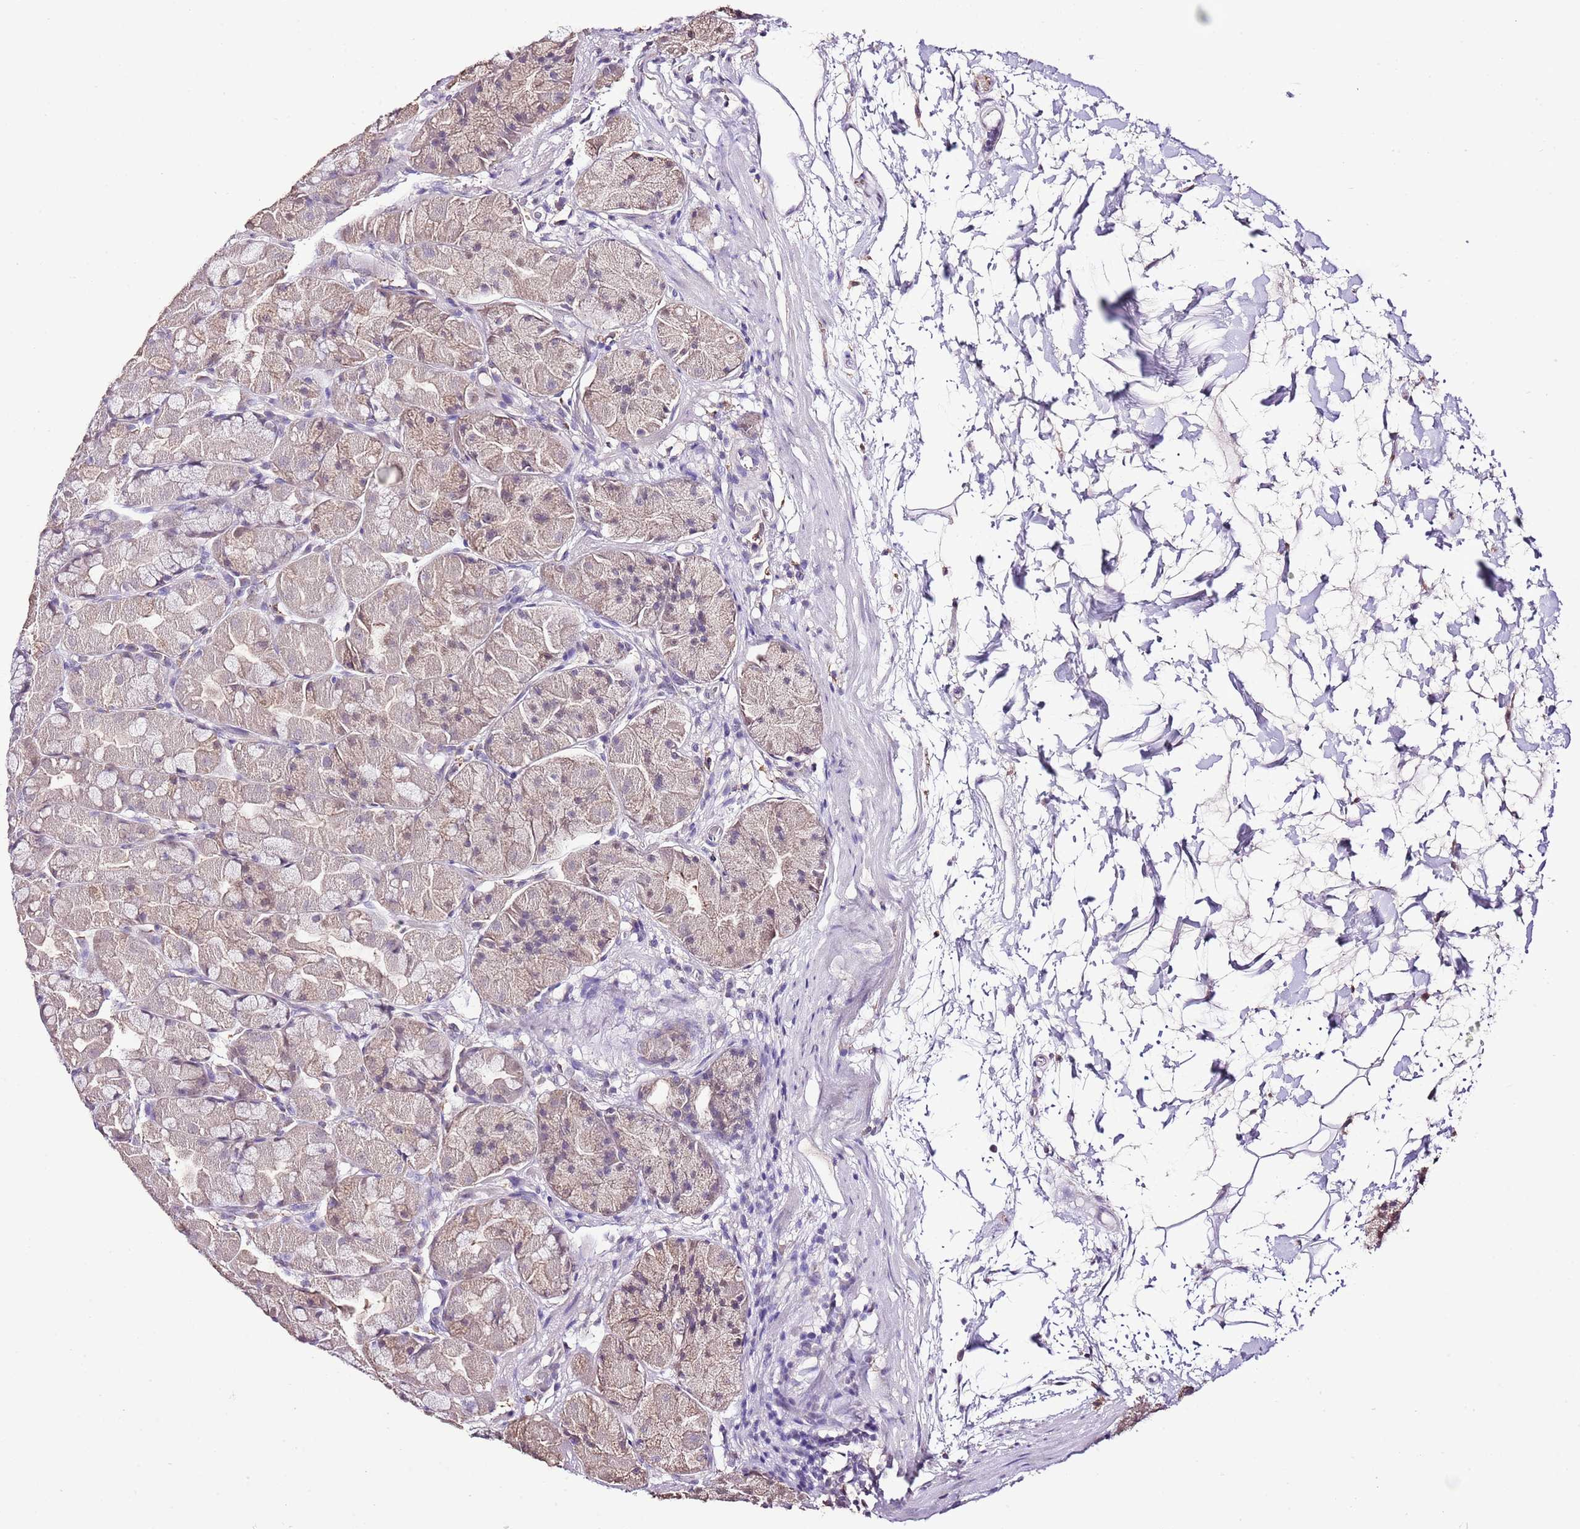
{"staining": {"intensity": "weak", "quantity": "25%-75%", "location": "cytoplasmic/membranous,nuclear"}, "tissue": "stomach", "cell_type": "Glandular cells", "image_type": "normal", "snomed": [{"axis": "morphology", "description": "Normal tissue, NOS"}, {"axis": "topography", "description": "Stomach"}], "caption": "Stomach stained with DAB (3,3'-diaminobenzidine) immunohistochemistry (IHC) displays low levels of weak cytoplasmic/membranous,nuclear positivity in approximately 25%-75% of glandular cells.", "gene": "IZUMO4", "patient": {"sex": "male", "age": 57}}